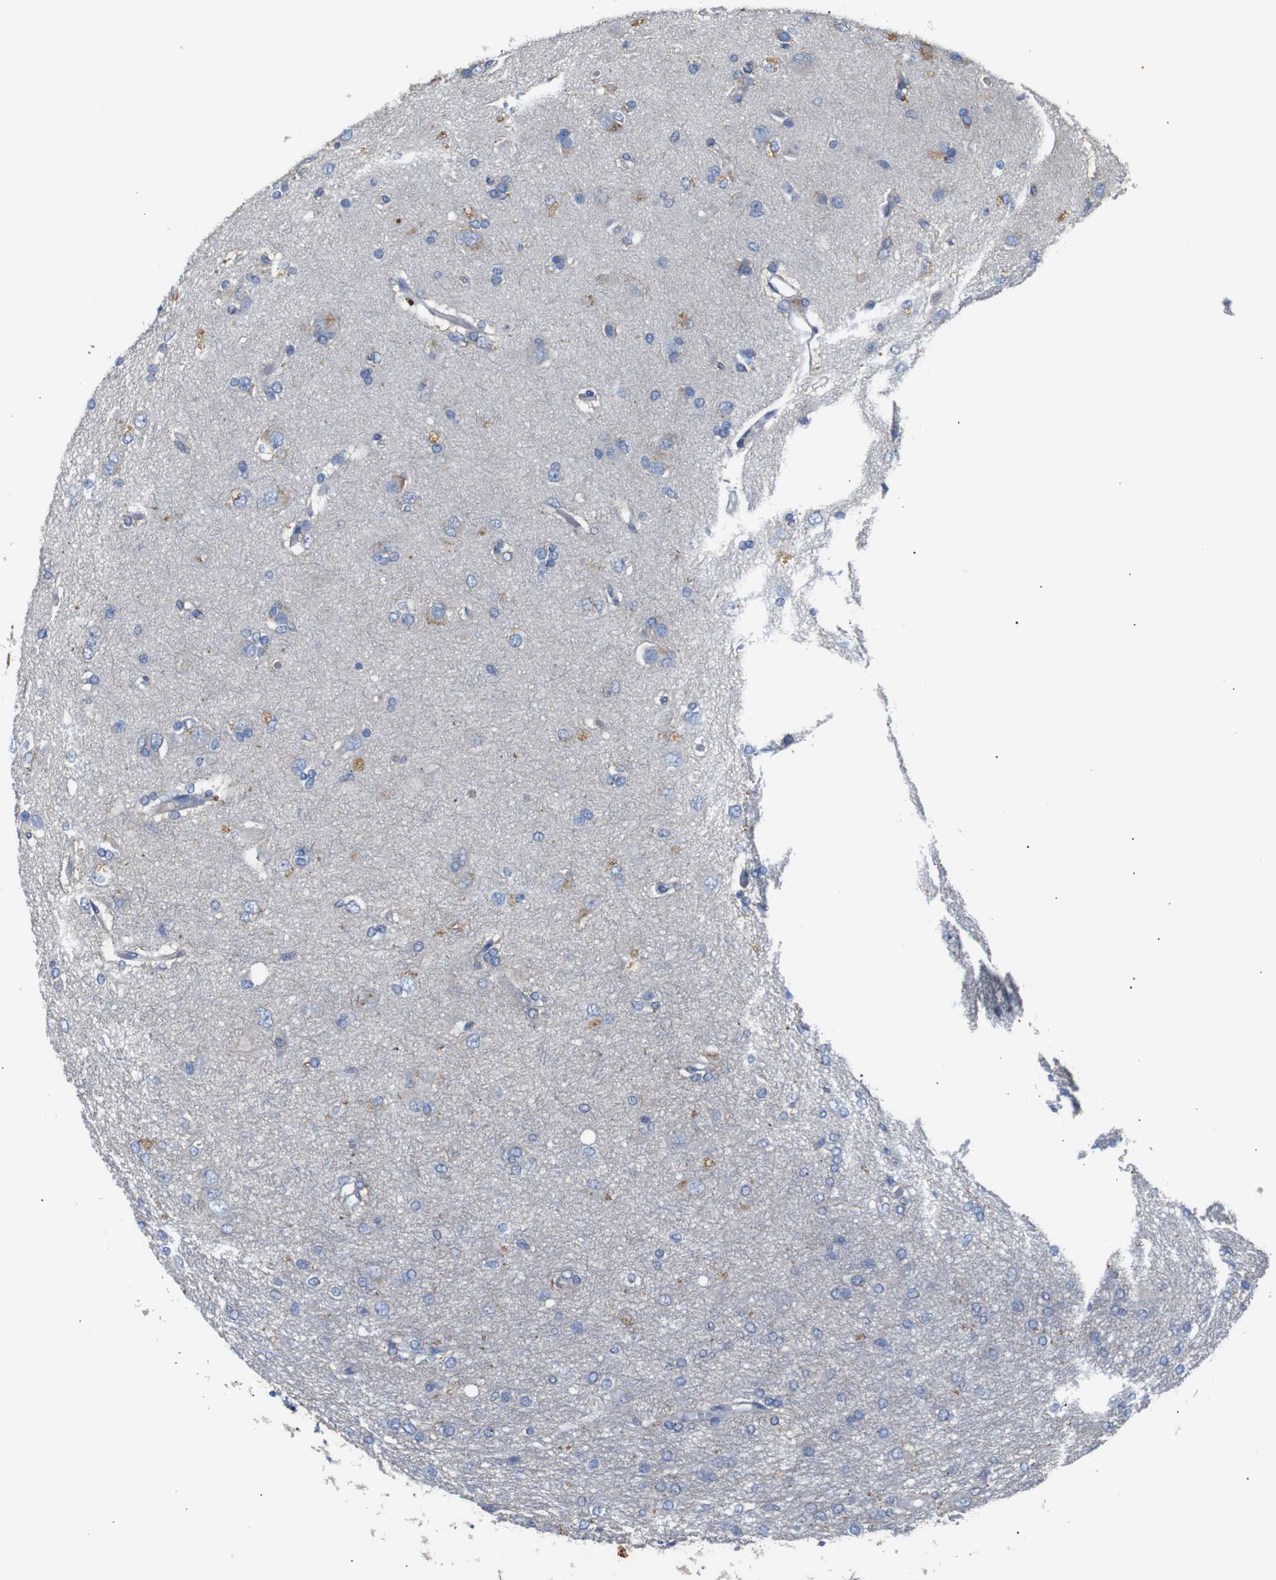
{"staining": {"intensity": "negative", "quantity": "none", "location": "none"}, "tissue": "glioma", "cell_type": "Tumor cells", "image_type": "cancer", "snomed": [{"axis": "morphology", "description": "Glioma, malignant, High grade"}, {"axis": "topography", "description": "Brain"}], "caption": "IHC photomicrograph of human glioma stained for a protein (brown), which exhibits no staining in tumor cells.", "gene": "ALOX15", "patient": {"sex": "female", "age": 59}}